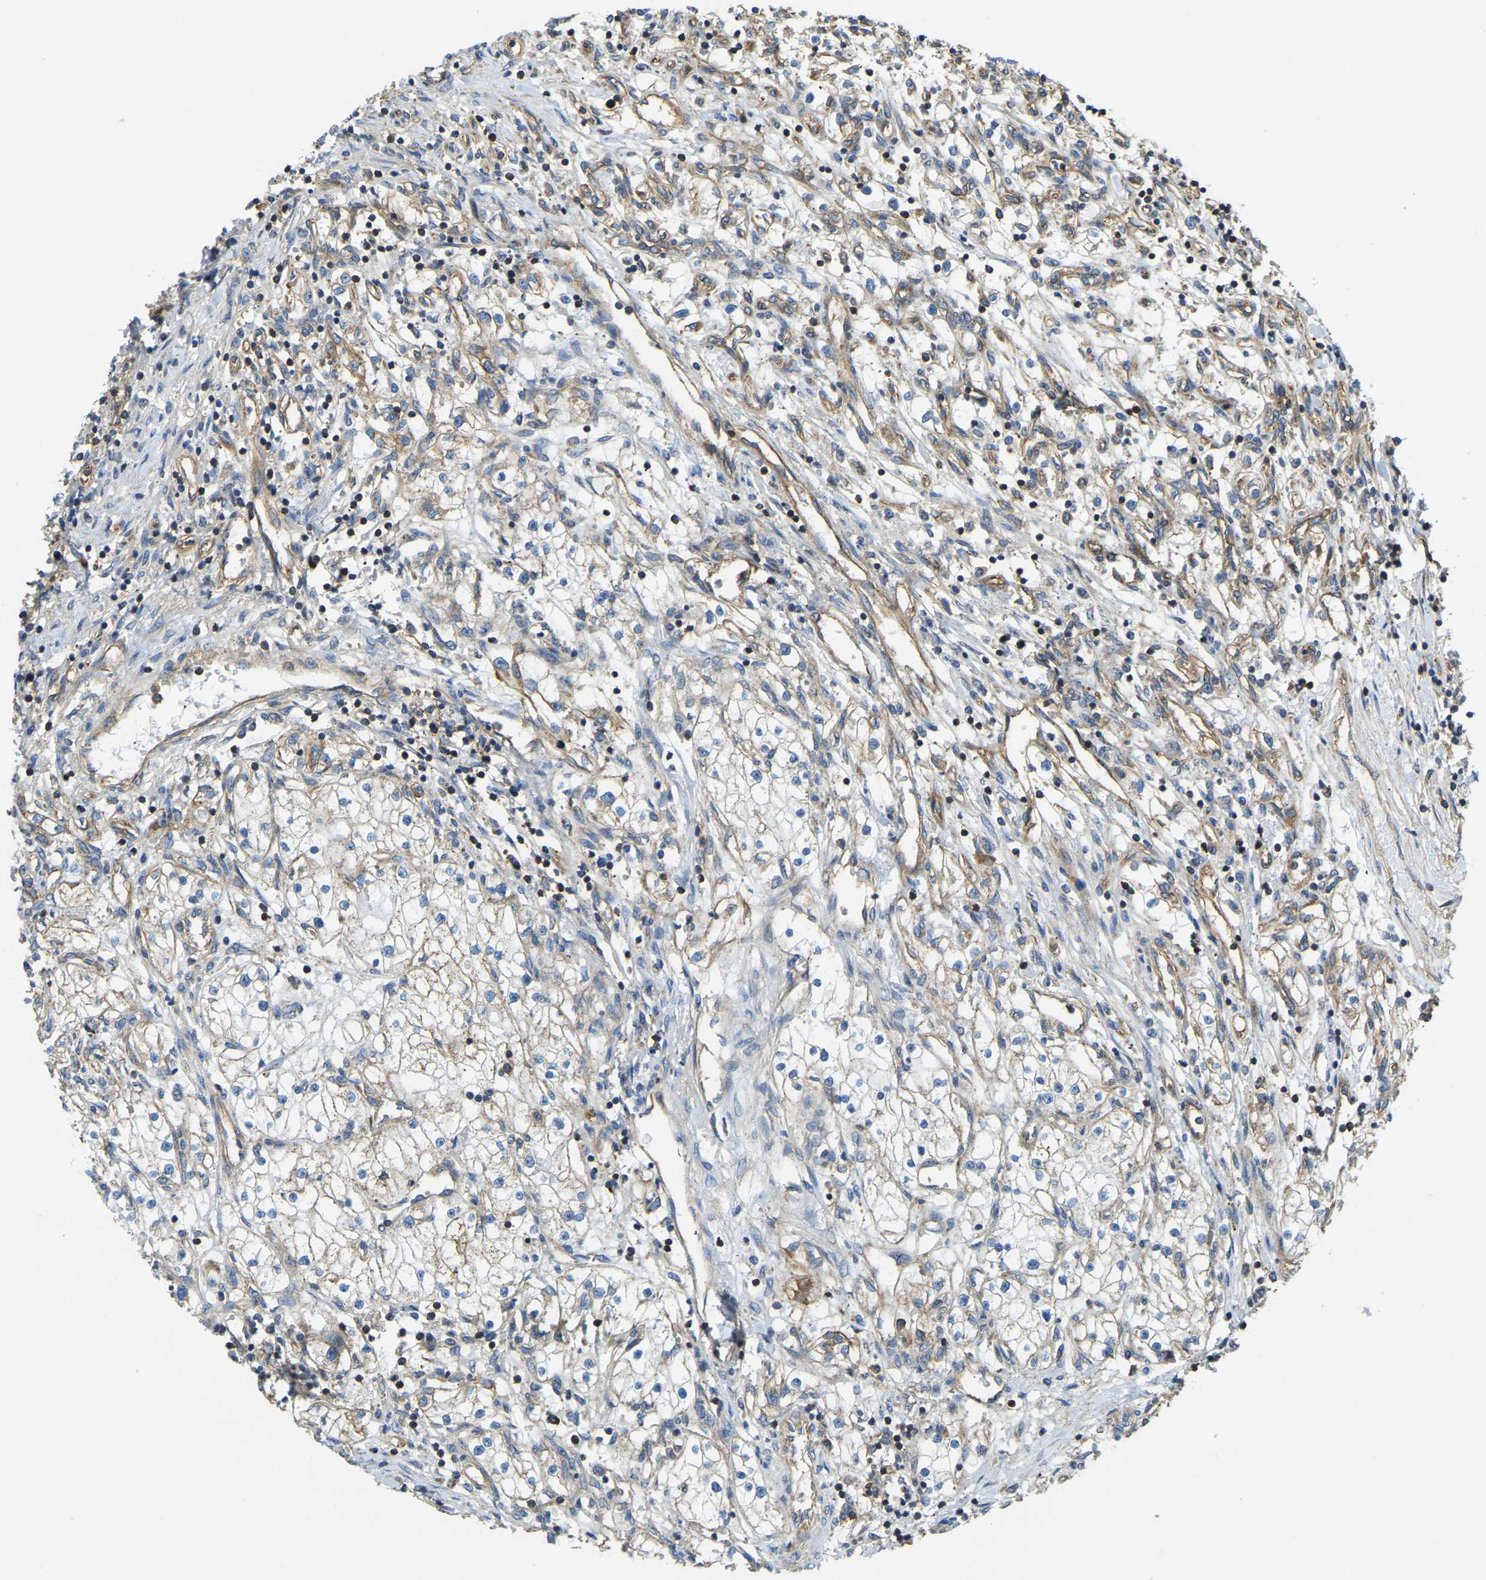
{"staining": {"intensity": "moderate", "quantity": ">75%", "location": "cytoplasmic/membranous"}, "tissue": "renal cancer", "cell_type": "Tumor cells", "image_type": "cancer", "snomed": [{"axis": "morphology", "description": "Adenocarcinoma, NOS"}, {"axis": "topography", "description": "Kidney"}], "caption": "This image displays immunohistochemistry staining of human renal cancer (adenocarcinoma), with medium moderate cytoplasmic/membranous staining in about >75% of tumor cells.", "gene": "AHNAK", "patient": {"sex": "male", "age": 68}}